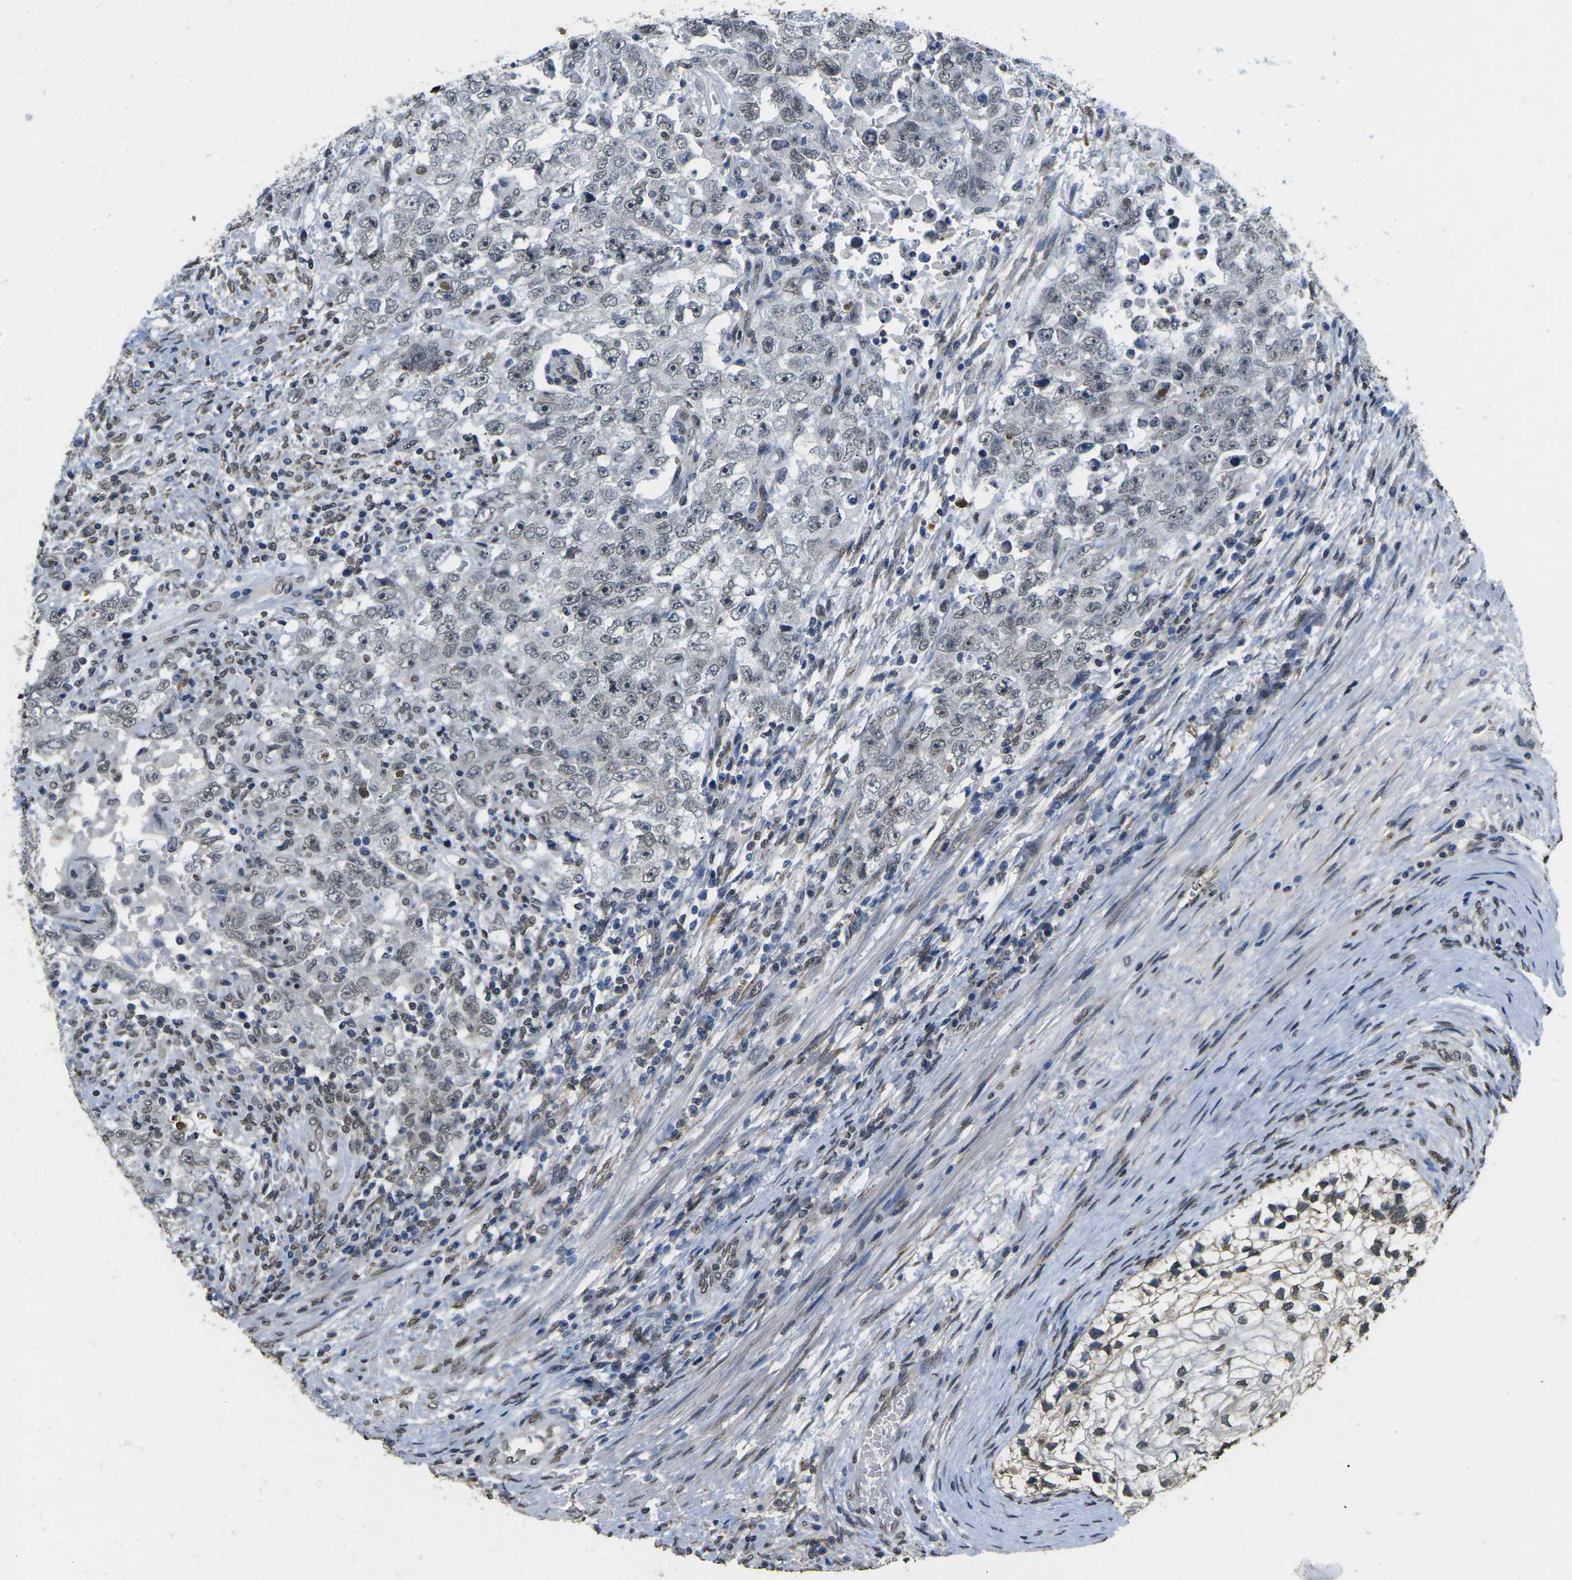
{"staining": {"intensity": "weak", "quantity": "25%-75%", "location": "nuclear"}, "tissue": "testis cancer", "cell_type": "Tumor cells", "image_type": "cancer", "snomed": [{"axis": "morphology", "description": "Carcinoma, Embryonal, NOS"}, {"axis": "topography", "description": "Testis"}], "caption": "The immunohistochemical stain labels weak nuclear expression in tumor cells of testis cancer (embryonal carcinoma) tissue. Nuclei are stained in blue.", "gene": "SCNN1B", "patient": {"sex": "male", "age": 26}}